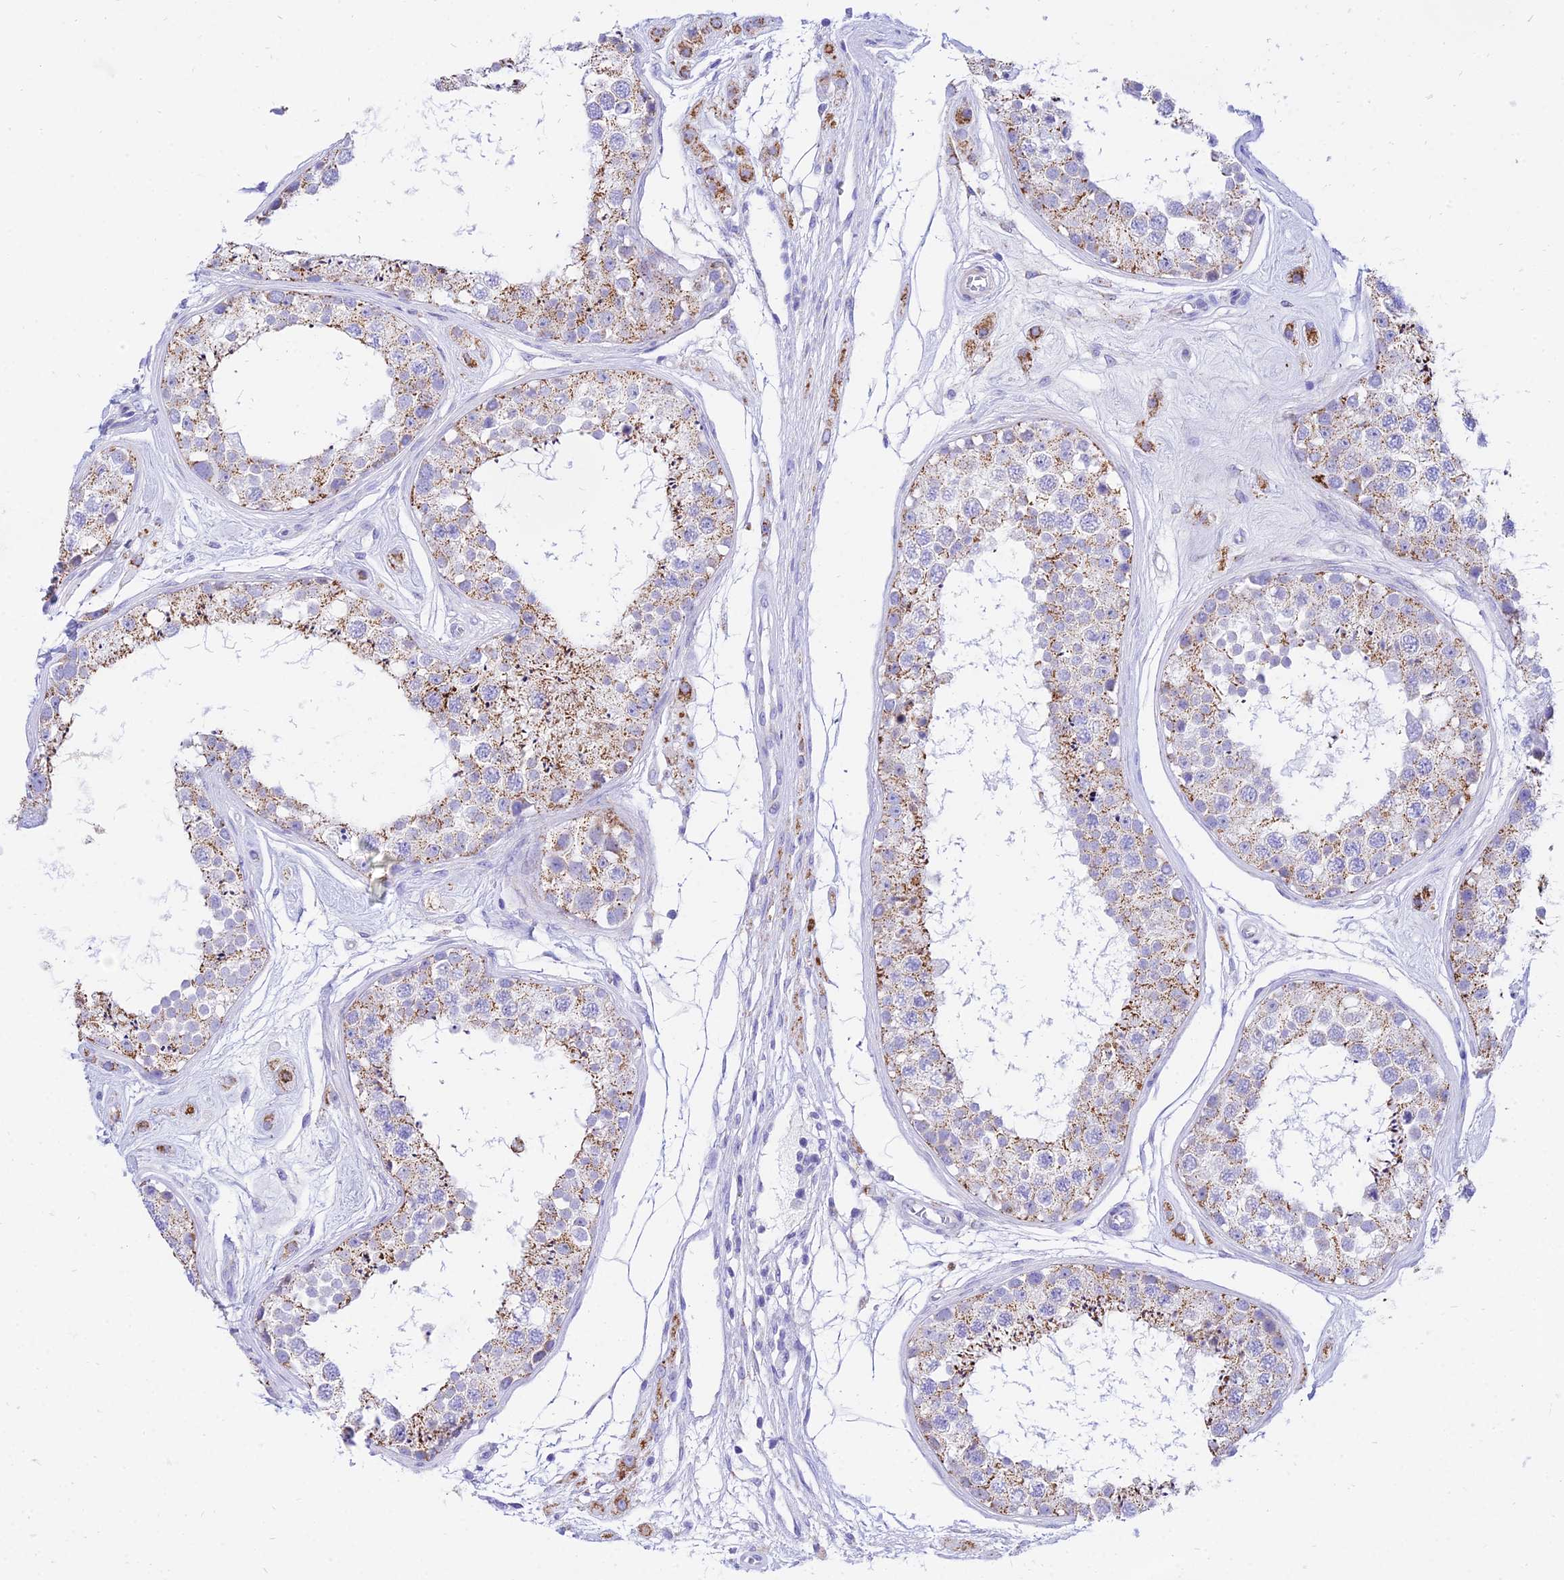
{"staining": {"intensity": "moderate", "quantity": "25%-75%", "location": "cytoplasmic/membranous"}, "tissue": "testis", "cell_type": "Cells in seminiferous ducts", "image_type": "normal", "snomed": [{"axis": "morphology", "description": "Normal tissue, NOS"}, {"axis": "topography", "description": "Testis"}], "caption": "Immunohistochemistry (IHC) of benign human testis displays medium levels of moderate cytoplasmic/membranous staining in approximately 25%-75% of cells in seminiferous ducts.", "gene": "PKN3", "patient": {"sex": "male", "age": 25}}